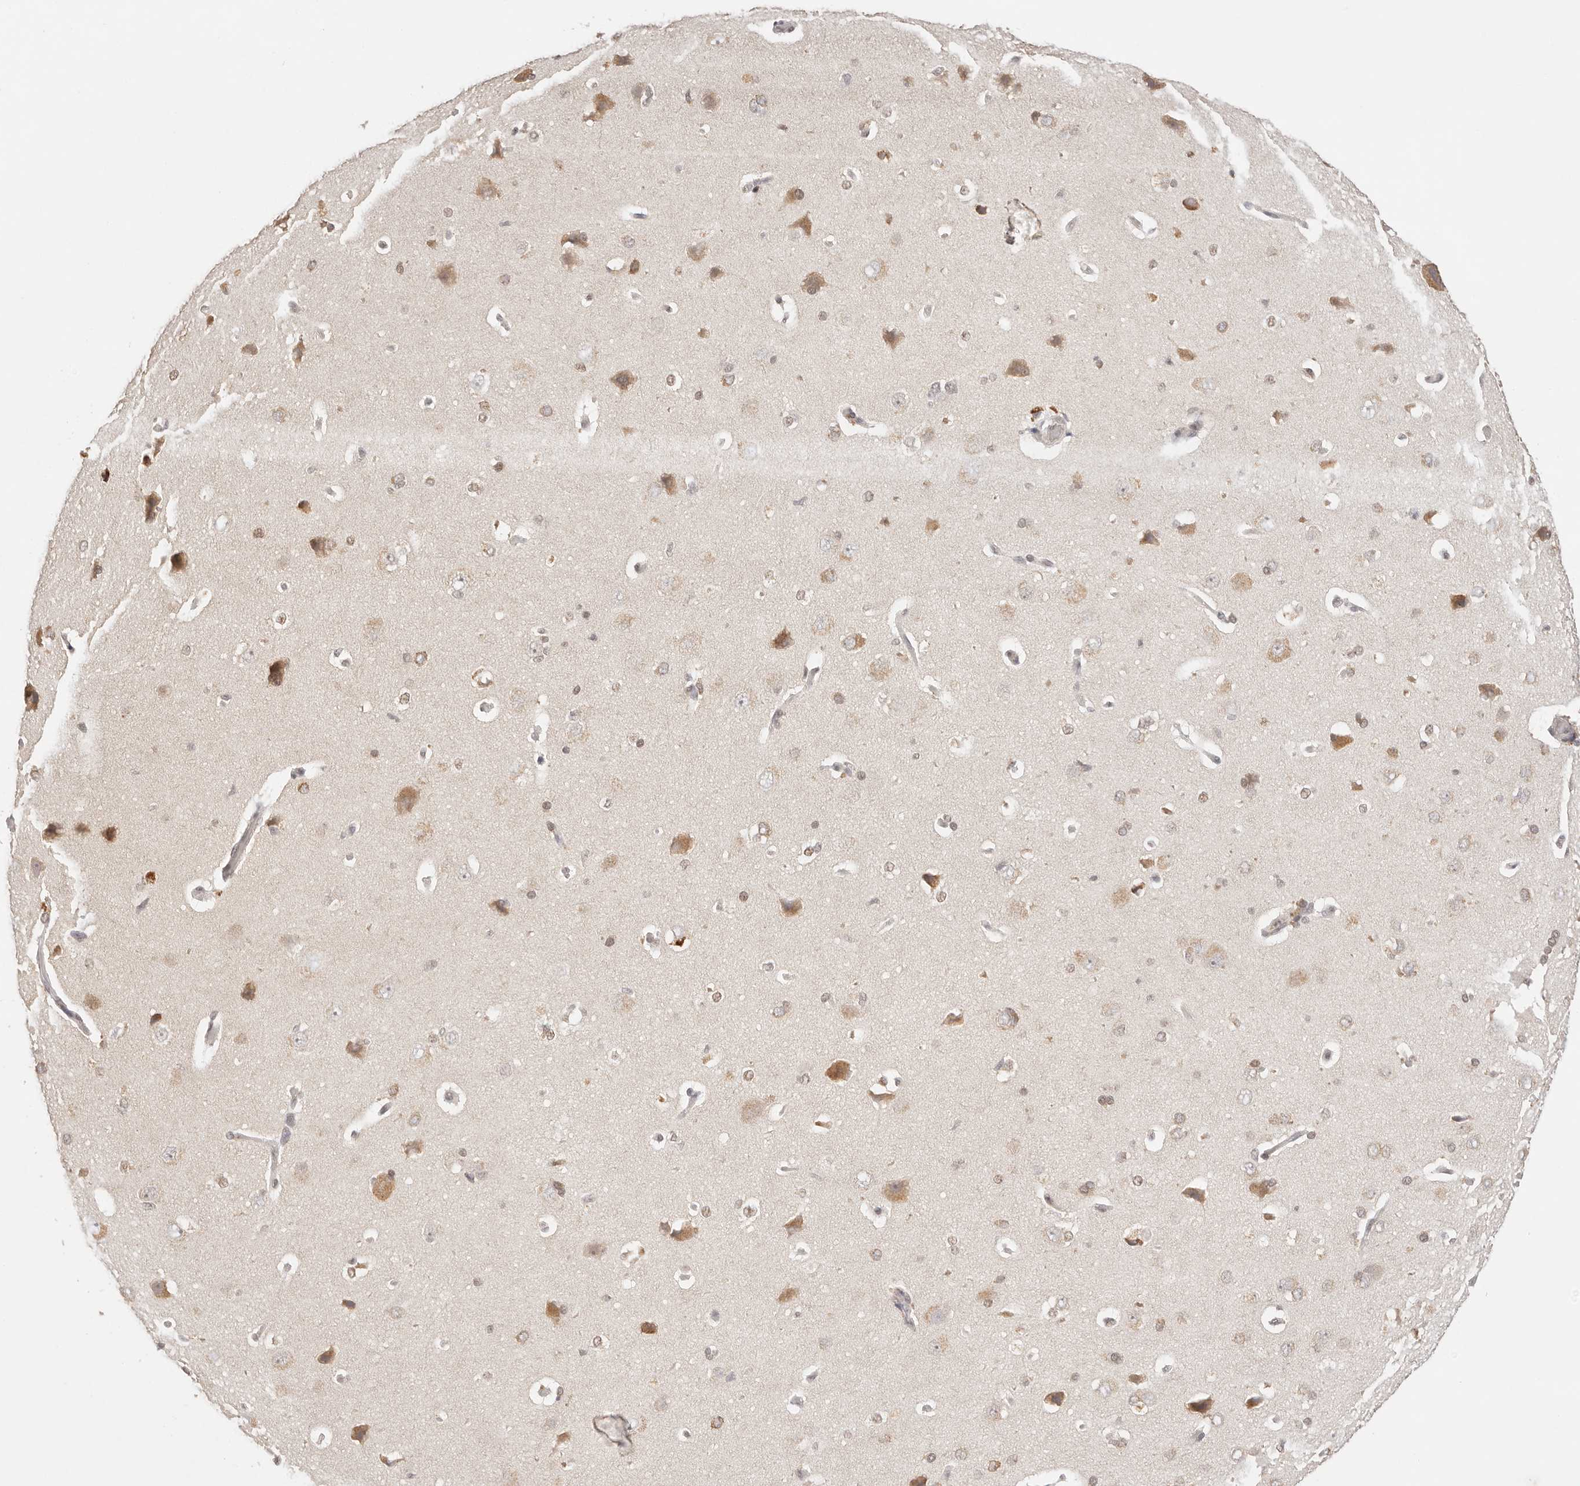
{"staining": {"intensity": "weak", "quantity": "25%-75%", "location": "cytoplasmic/membranous"}, "tissue": "cerebral cortex", "cell_type": "Endothelial cells", "image_type": "normal", "snomed": [{"axis": "morphology", "description": "Normal tissue, NOS"}, {"axis": "topography", "description": "Cerebral cortex"}], "caption": "IHC (DAB (3,3'-diaminobenzidine)) staining of unremarkable human cerebral cortex exhibits weak cytoplasmic/membranous protein expression in approximately 25%-75% of endothelial cells.", "gene": "RFC3", "patient": {"sex": "male", "age": 62}}